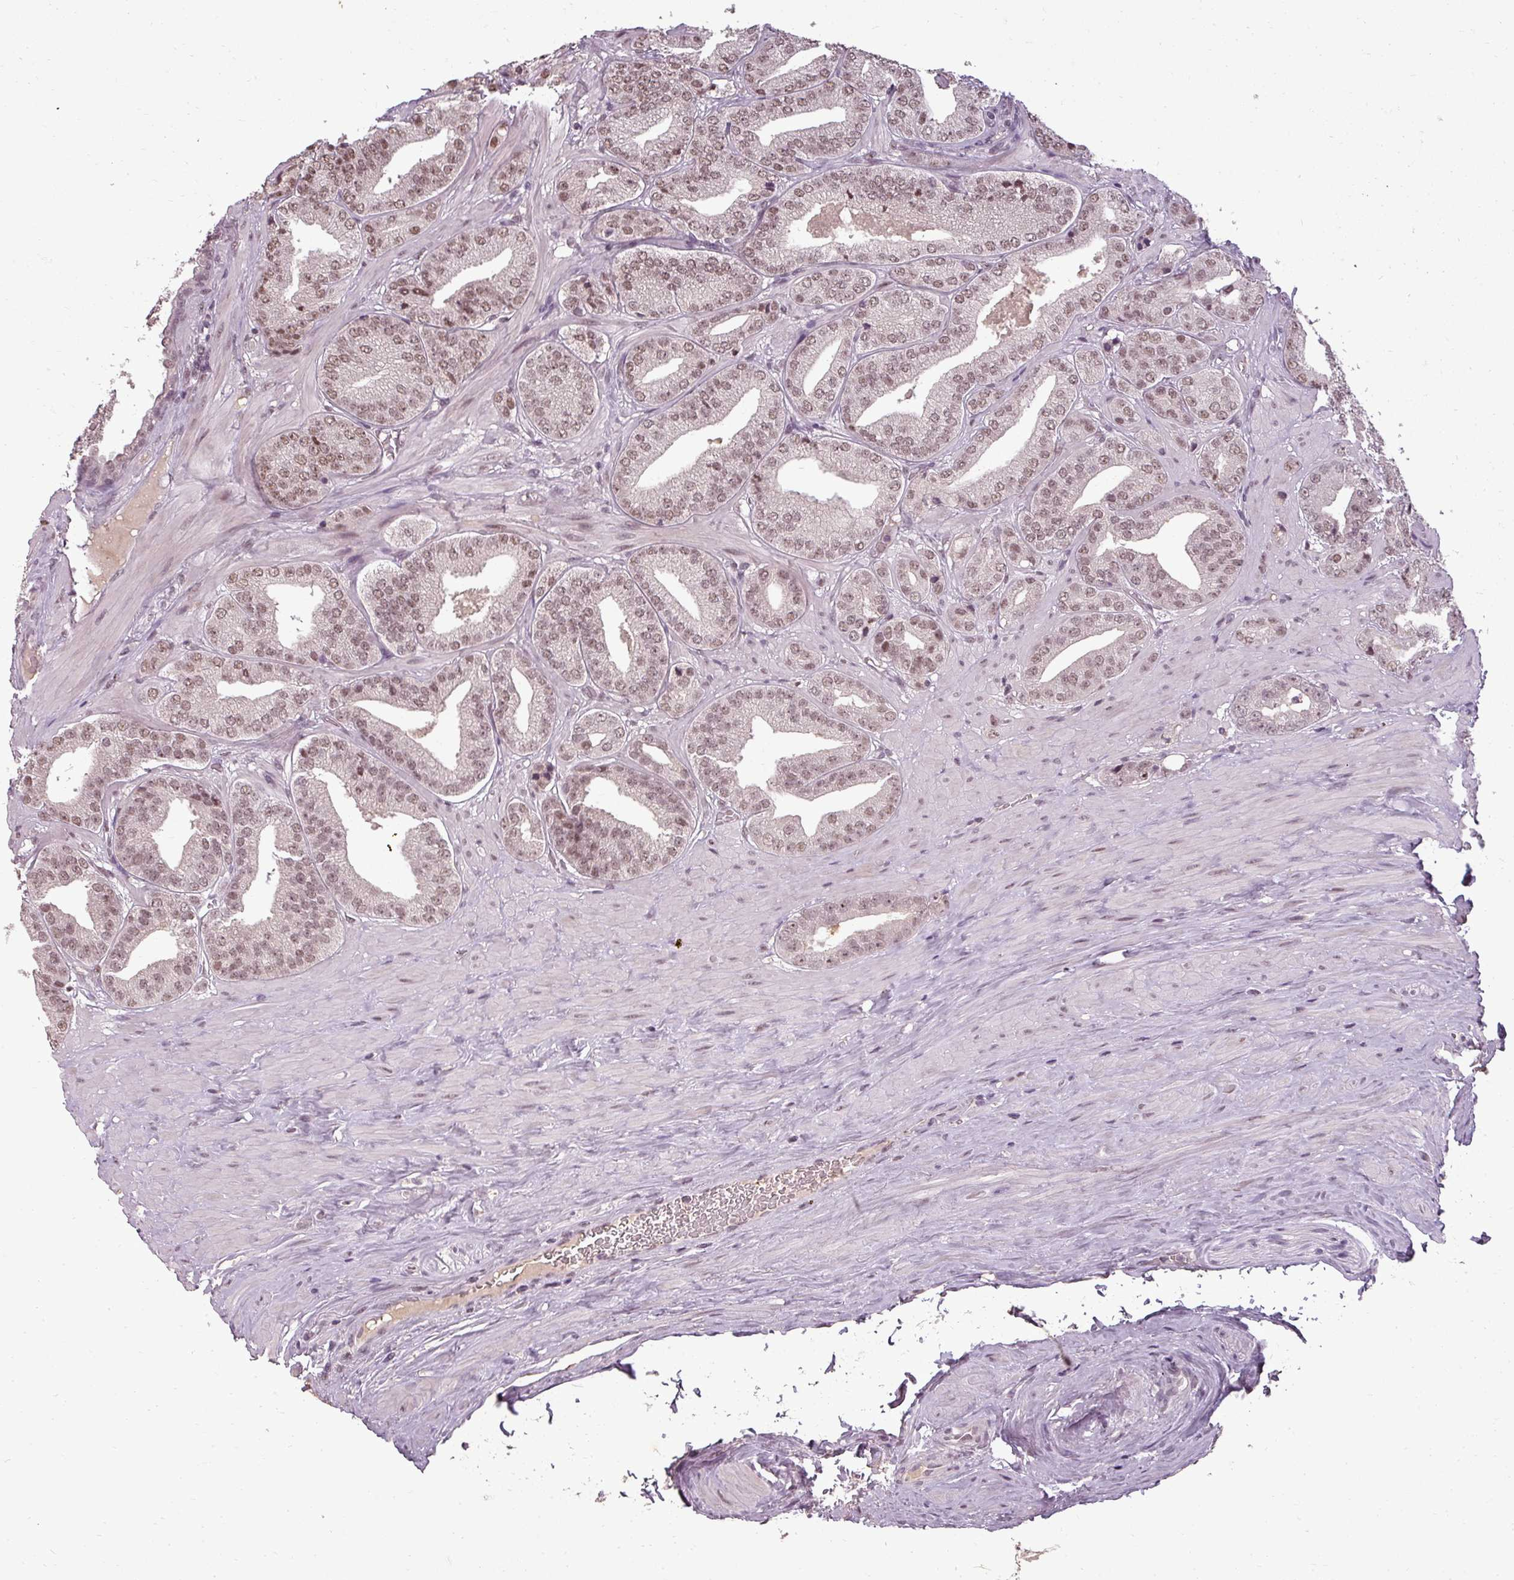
{"staining": {"intensity": "moderate", "quantity": ">75%", "location": "nuclear"}, "tissue": "prostate cancer", "cell_type": "Tumor cells", "image_type": "cancer", "snomed": [{"axis": "morphology", "description": "Adenocarcinoma, High grade"}, {"axis": "topography", "description": "Prostate"}], "caption": "Immunohistochemistry (IHC) (DAB) staining of human prostate cancer (adenocarcinoma (high-grade)) reveals moderate nuclear protein expression in approximately >75% of tumor cells.", "gene": "BCAS3", "patient": {"sex": "male", "age": 63}}